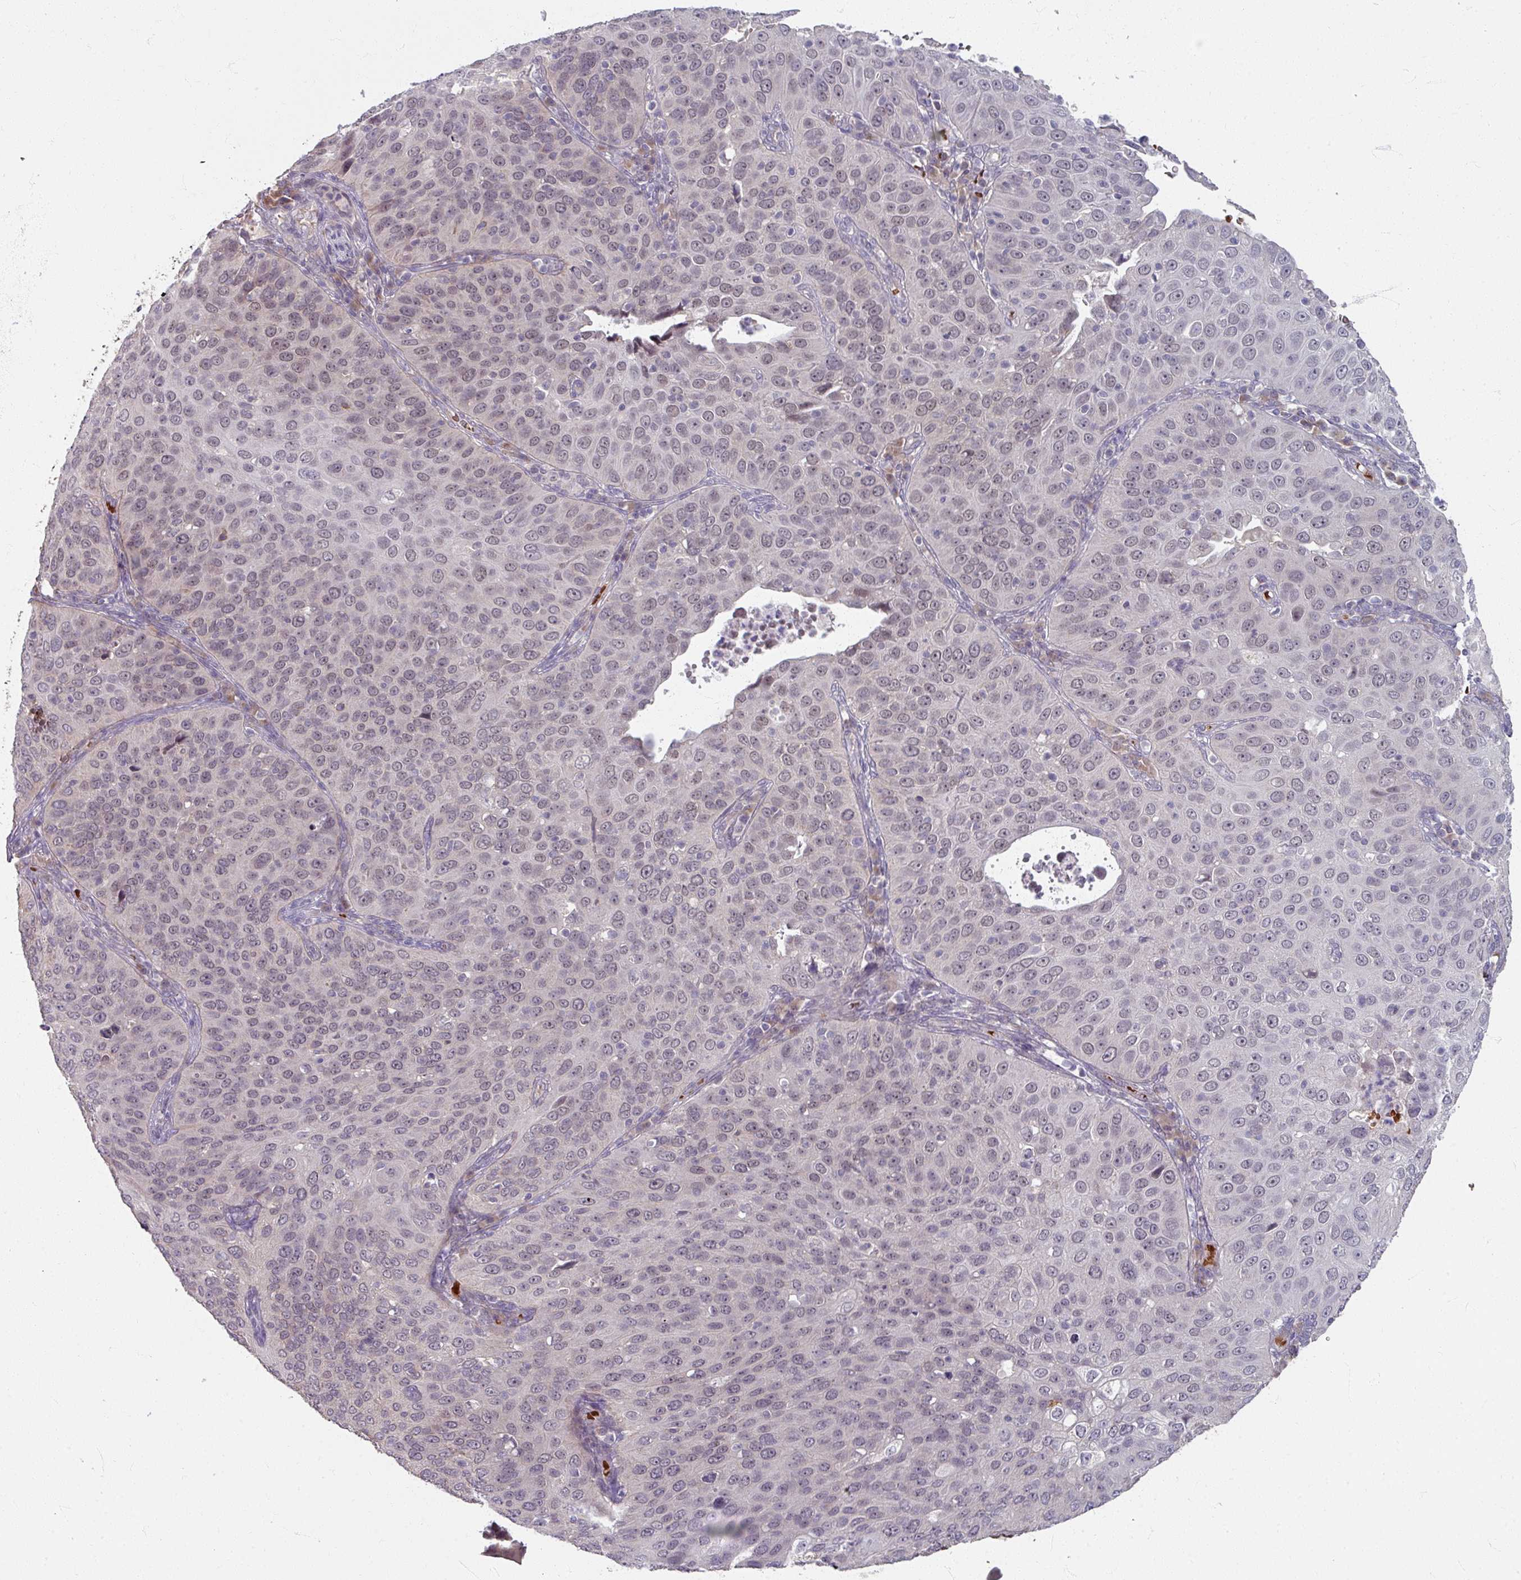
{"staining": {"intensity": "weak", "quantity": "<25%", "location": "nuclear"}, "tissue": "cervical cancer", "cell_type": "Tumor cells", "image_type": "cancer", "snomed": [{"axis": "morphology", "description": "Squamous cell carcinoma, NOS"}, {"axis": "topography", "description": "Cervix"}], "caption": "A high-resolution image shows IHC staining of cervical cancer (squamous cell carcinoma), which displays no significant positivity in tumor cells. Brightfield microscopy of immunohistochemistry stained with DAB (brown) and hematoxylin (blue), captured at high magnification.", "gene": "KMT5C", "patient": {"sex": "female", "age": 36}}